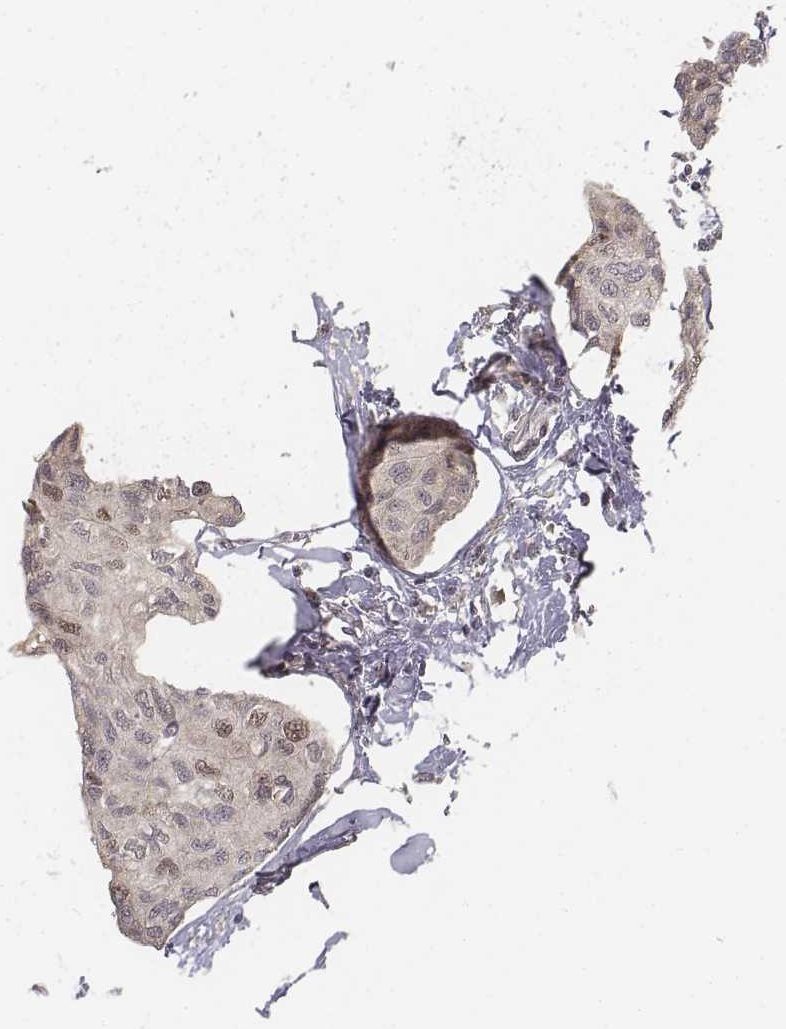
{"staining": {"intensity": "weak", "quantity": "<25%", "location": "nuclear"}, "tissue": "breast cancer", "cell_type": "Tumor cells", "image_type": "cancer", "snomed": [{"axis": "morphology", "description": "Duct carcinoma"}, {"axis": "topography", "description": "Breast"}], "caption": "Tumor cells are negative for protein expression in human breast cancer (invasive ductal carcinoma). The staining is performed using DAB brown chromogen with nuclei counter-stained in using hematoxylin.", "gene": "FANCD2", "patient": {"sex": "female", "age": 80}}